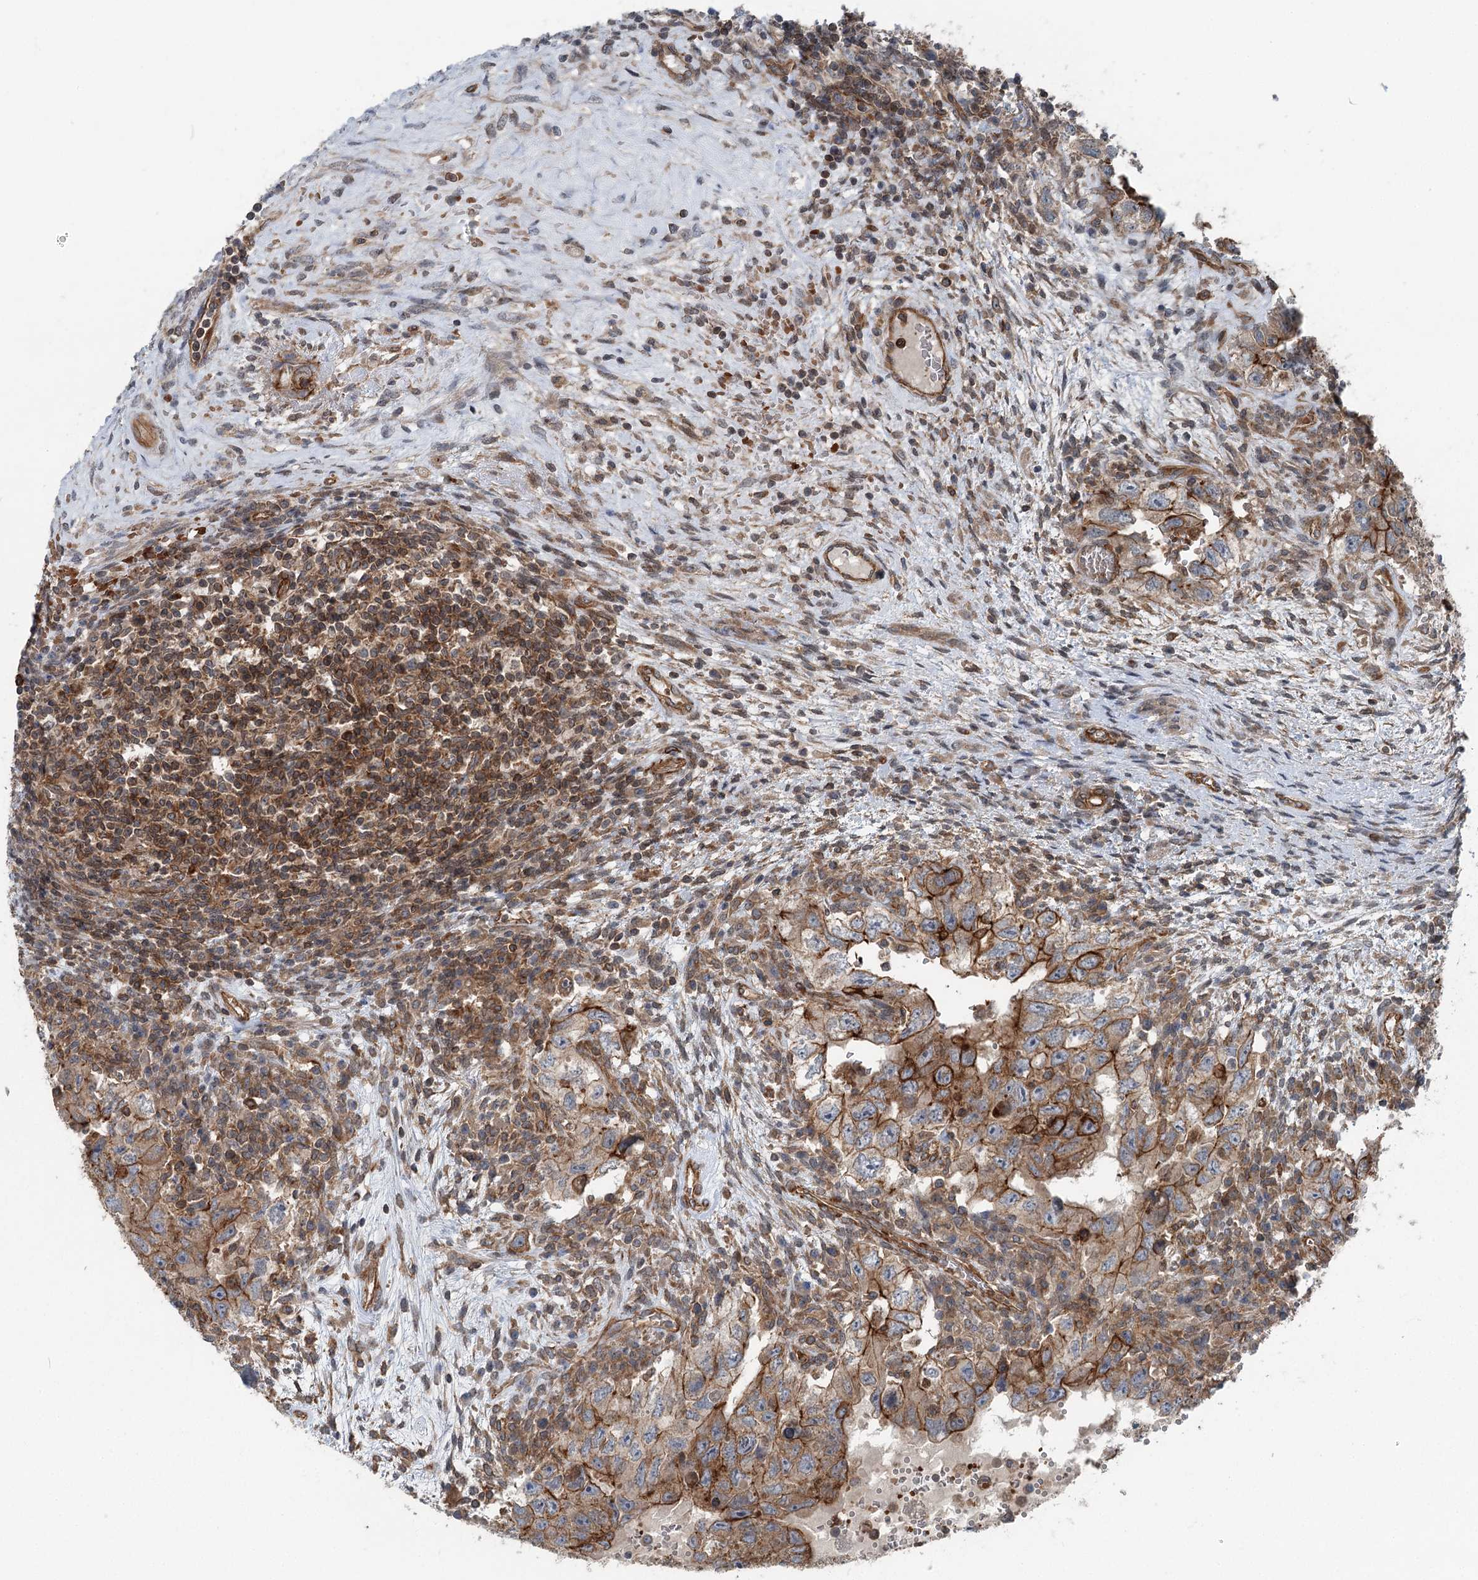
{"staining": {"intensity": "strong", "quantity": ">75%", "location": "cytoplasmic/membranous"}, "tissue": "testis cancer", "cell_type": "Tumor cells", "image_type": "cancer", "snomed": [{"axis": "morphology", "description": "Carcinoma, Embryonal, NOS"}, {"axis": "topography", "description": "Testis"}], "caption": "High-power microscopy captured an immunohistochemistry photomicrograph of testis cancer, revealing strong cytoplasmic/membranous expression in approximately >75% of tumor cells. (brown staining indicates protein expression, while blue staining denotes nuclei).", "gene": "IQSEC1", "patient": {"sex": "male", "age": 26}}